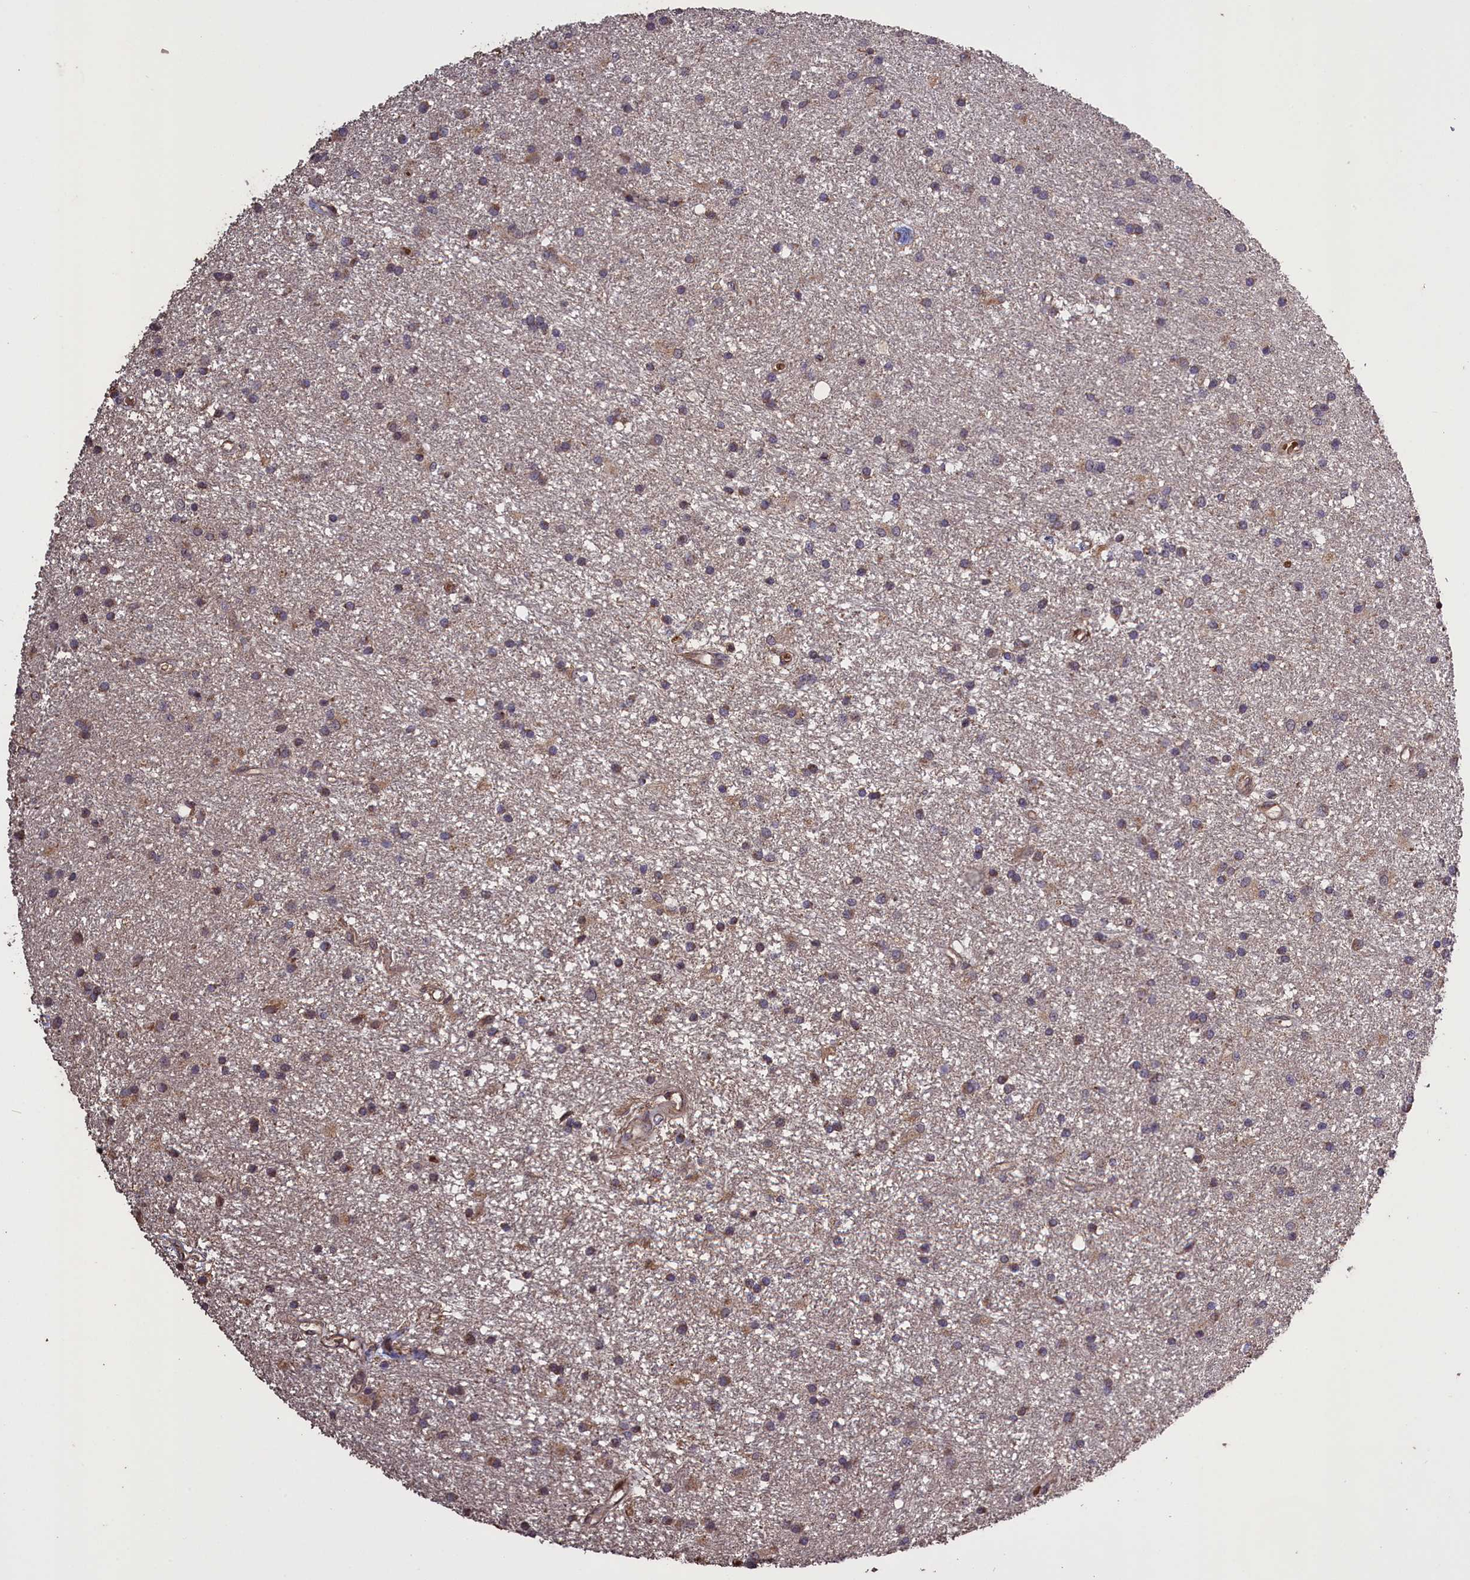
{"staining": {"intensity": "weak", "quantity": "25%-75%", "location": "cytoplasmic/membranous"}, "tissue": "glioma", "cell_type": "Tumor cells", "image_type": "cancer", "snomed": [{"axis": "morphology", "description": "Glioma, malignant, High grade"}, {"axis": "topography", "description": "Brain"}], "caption": "Immunohistochemistry of human glioma exhibits low levels of weak cytoplasmic/membranous expression in about 25%-75% of tumor cells. The protein of interest is stained brown, and the nuclei are stained in blue (DAB IHC with brightfield microscopy, high magnification).", "gene": "CLRN2", "patient": {"sex": "male", "age": 77}}